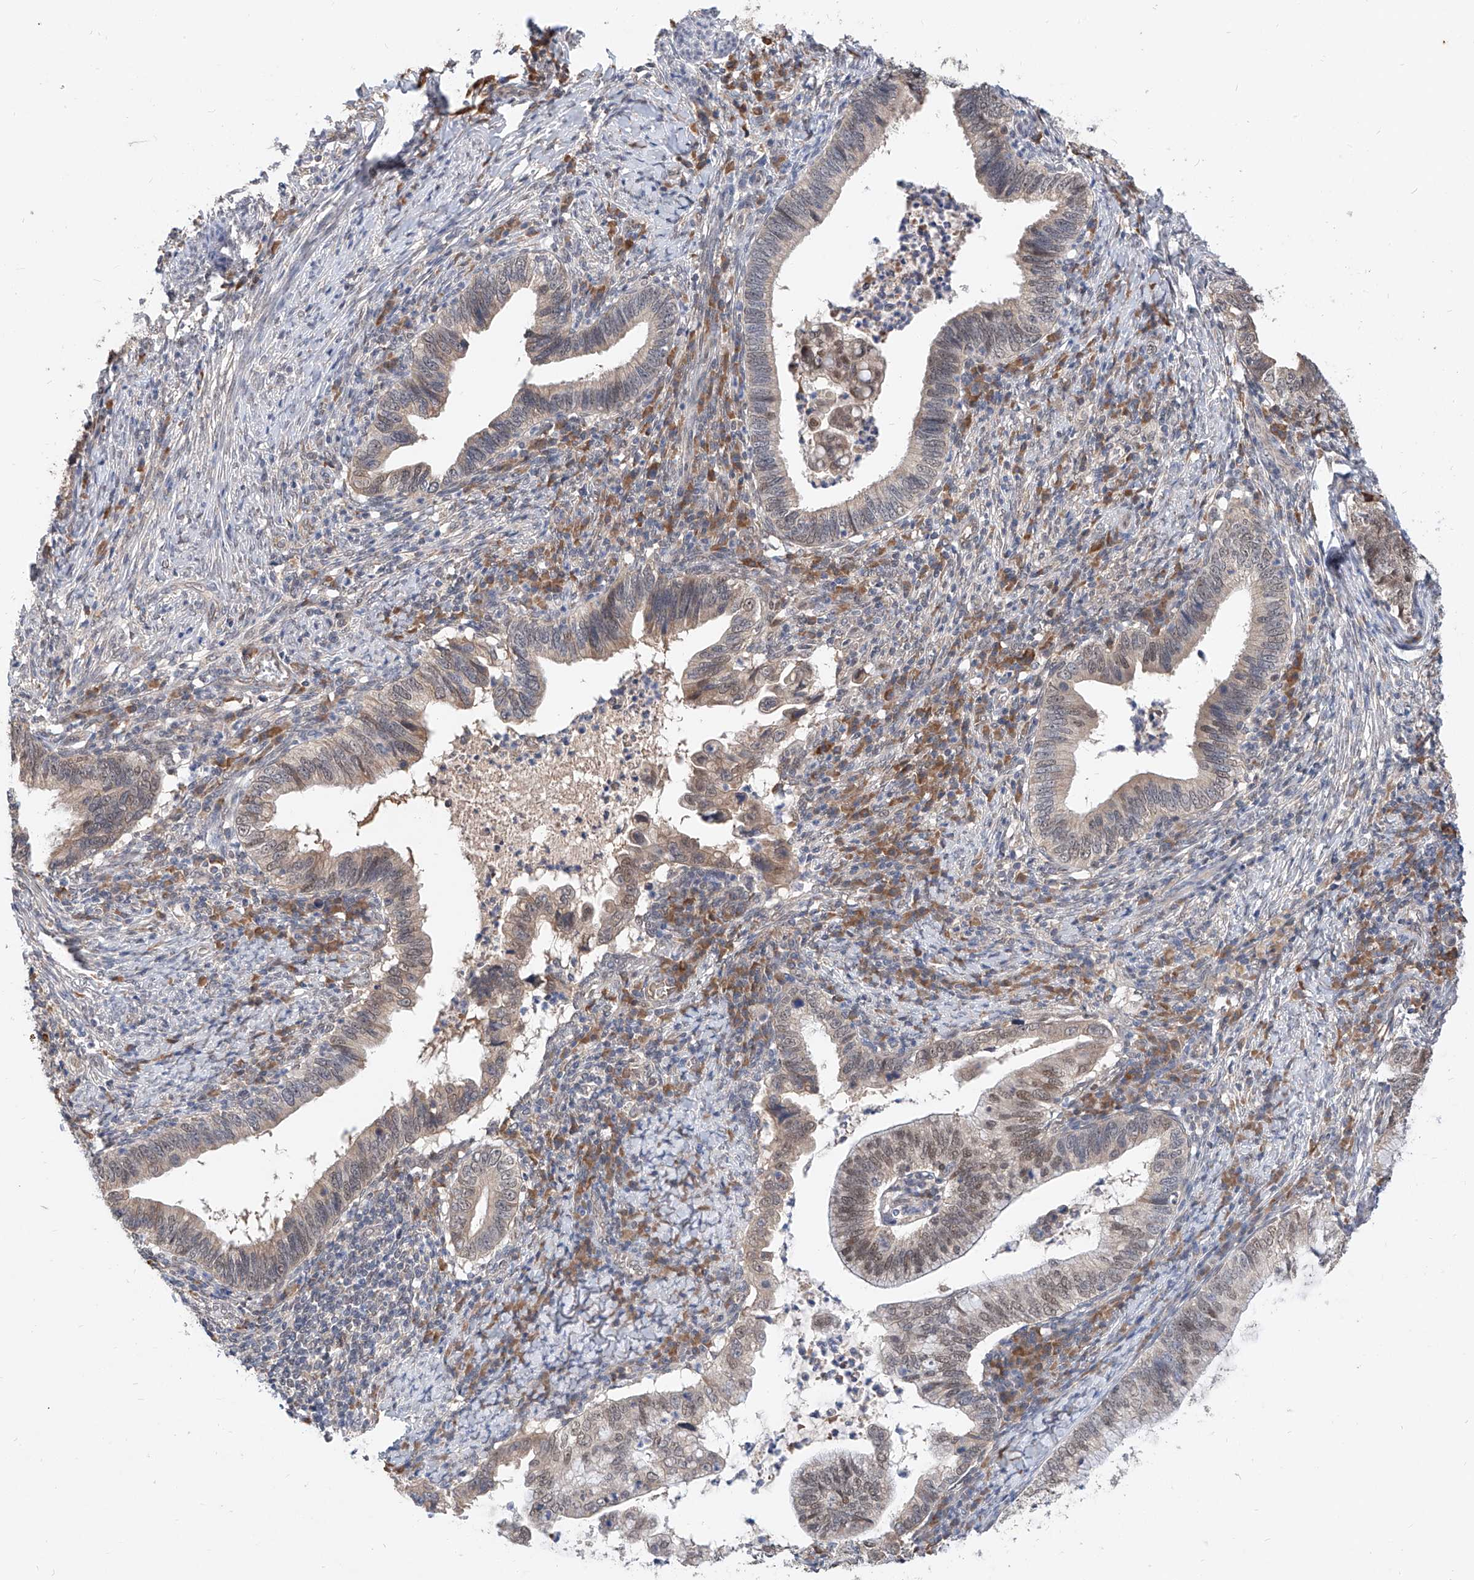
{"staining": {"intensity": "weak", "quantity": "<25%", "location": "nuclear"}, "tissue": "cervical cancer", "cell_type": "Tumor cells", "image_type": "cancer", "snomed": [{"axis": "morphology", "description": "Adenocarcinoma, NOS"}, {"axis": "topography", "description": "Cervix"}], "caption": "An IHC image of cervical cancer (adenocarcinoma) is shown. There is no staining in tumor cells of cervical cancer (adenocarcinoma).", "gene": "CARMIL3", "patient": {"sex": "female", "age": 36}}